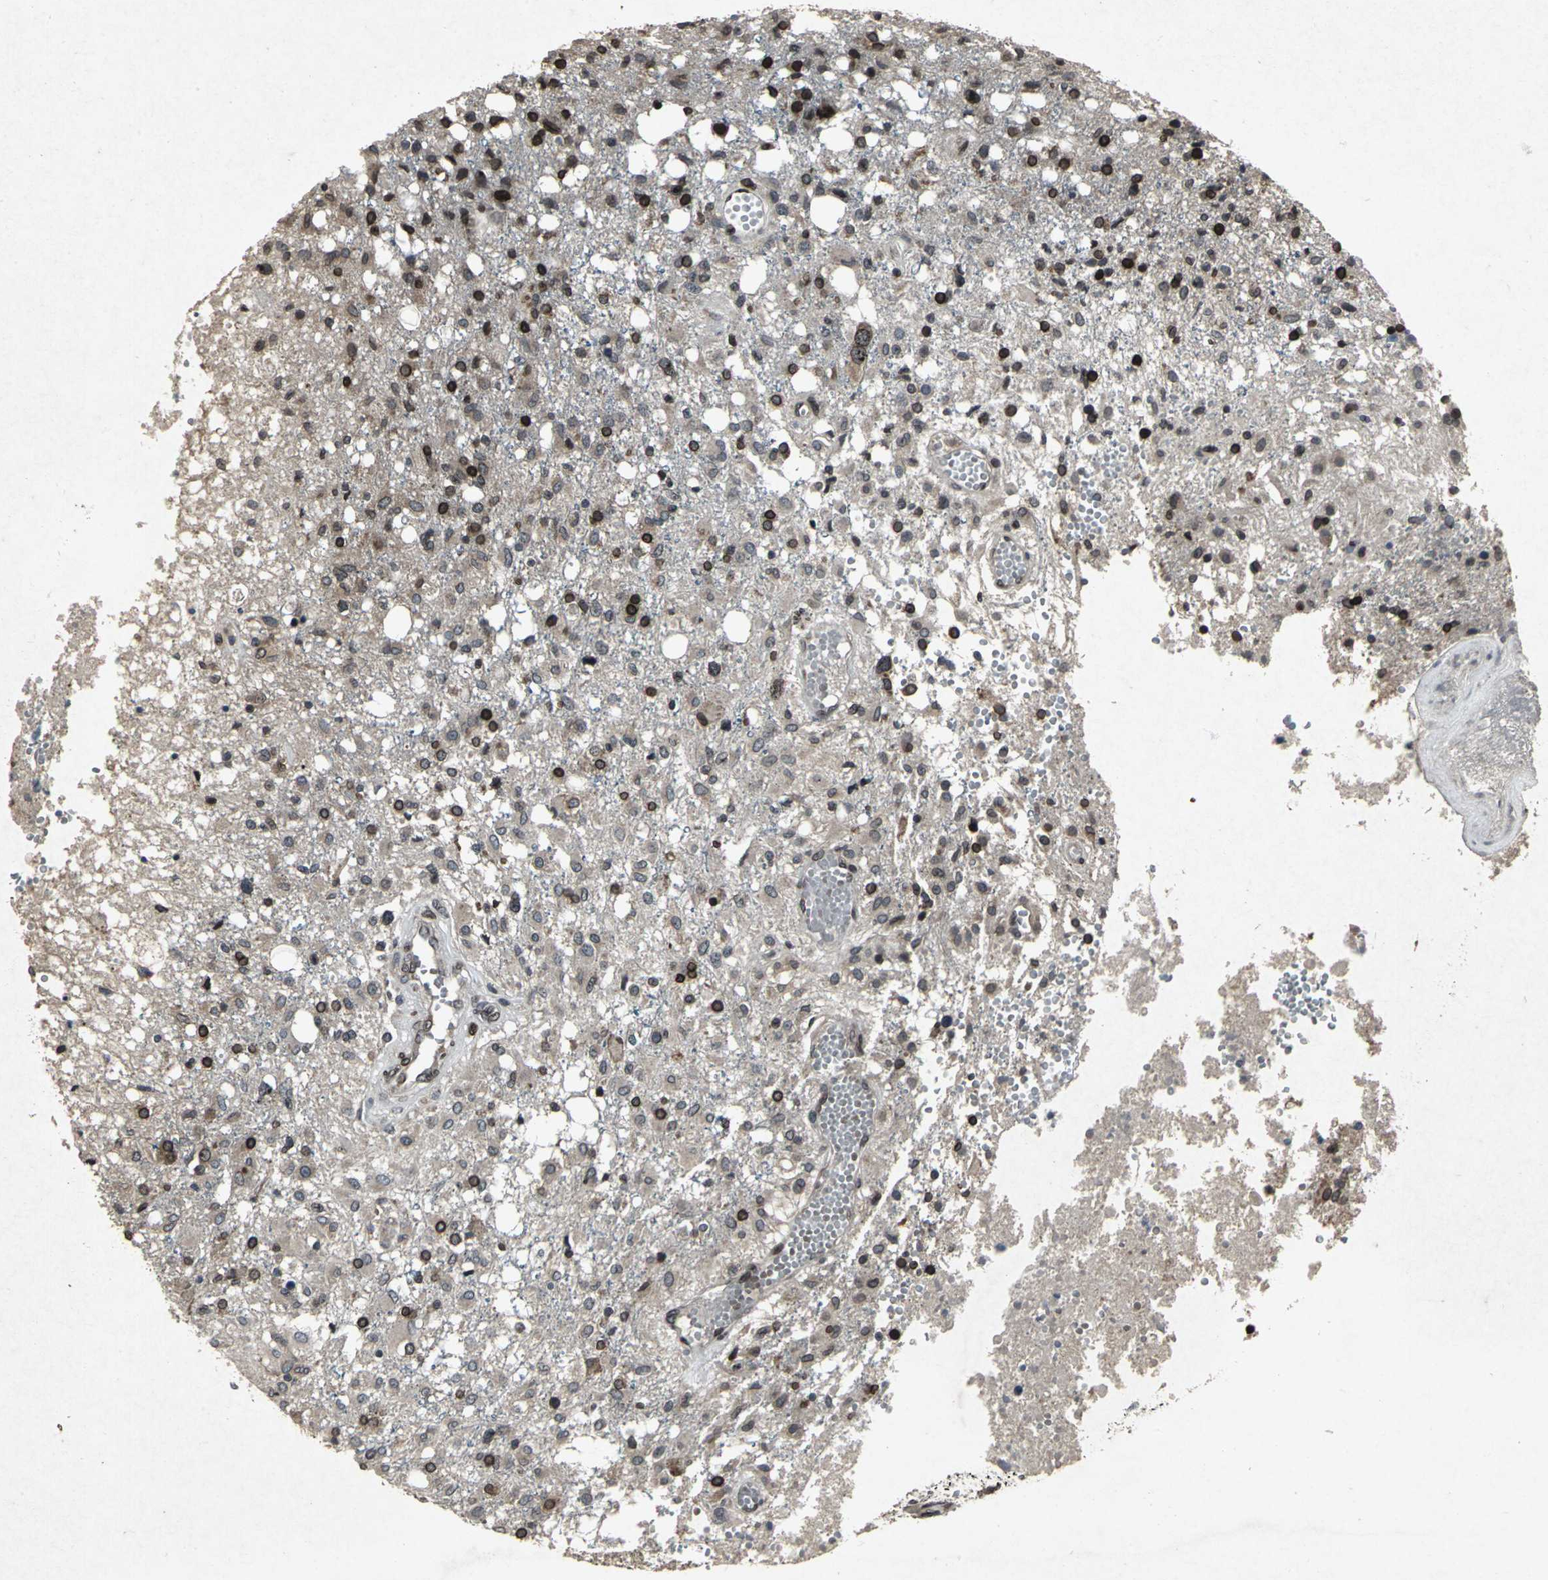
{"staining": {"intensity": "strong", "quantity": "25%-75%", "location": "cytoplasmic/membranous,nuclear"}, "tissue": "glioma", "cell_type": "Tumor cells", "image_type": "cancer", "snomed": [{"axis": "morphology", "description": "Glioma, malignant, High grade"}, {"axis": "topography", "description": "Cerebral cortex"}], "caption": "Tumor cells reveal high levels of strong cytoplasmic/membranous and nuclear staining in about 25%-75% of cells in human glioma.", "gene": "SH2B3", "patient": {"sex": "male", "age": 76}}